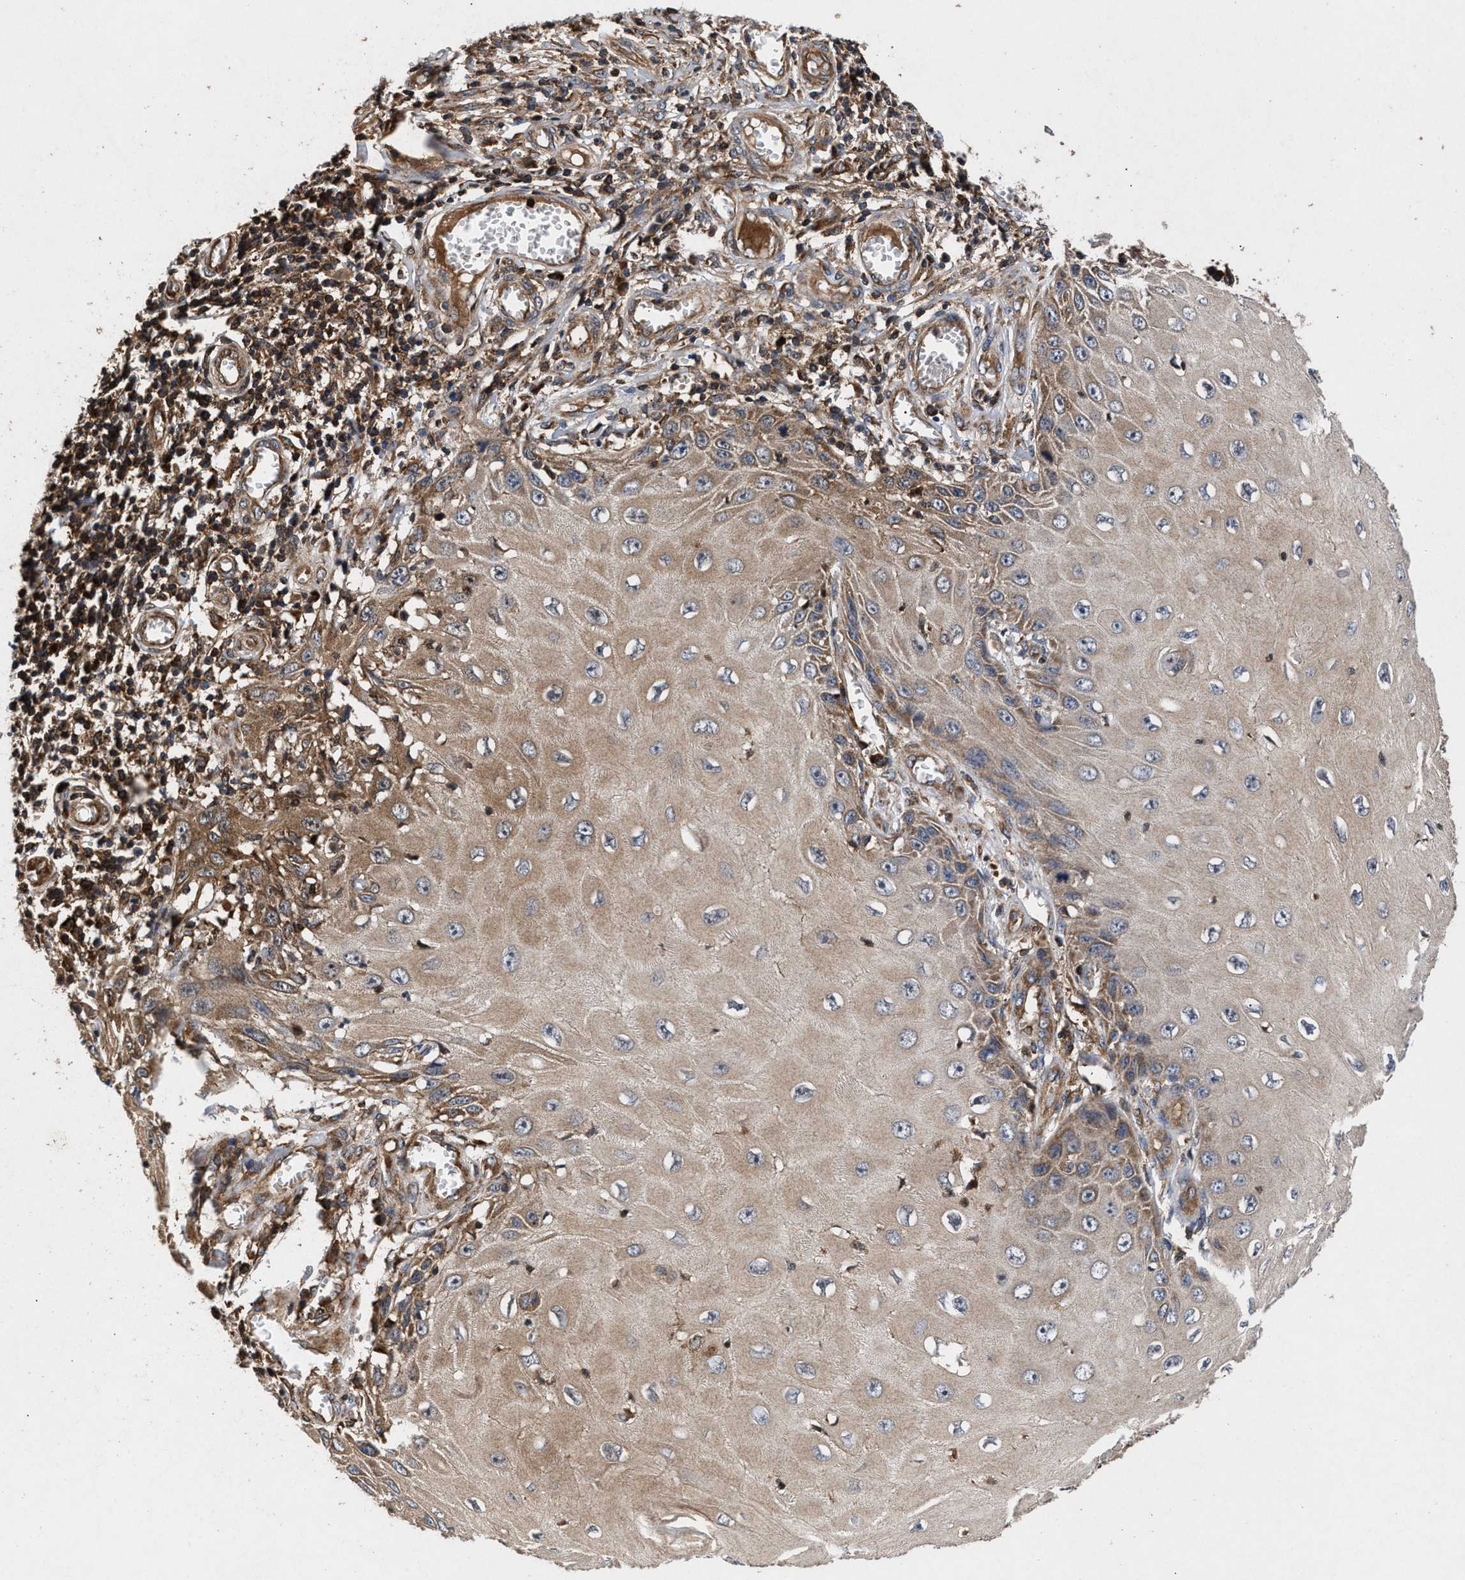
{"staining": {"intensity": "weak", "quantity": "25%-75%", "location": "cytoplasmic/membranous"}, "tissue": "skin cancer", "cell_type": "Tumor cells", "image_type": "cancer", "snomed": [{"axis": "morphology", "description": "Squamous cell carcinoma, NOS"}, {"axis": "topography", "description": "Skin"}], "caption": "Protein analysis of skin cancer (squamous cell carcinoma) tissue reveals weak cytoplasmic/membranous staining in approximately 25%-75% of tumor cells.", "gene": "NFKB2", "patient": {"sex": "female", "age": 73}}